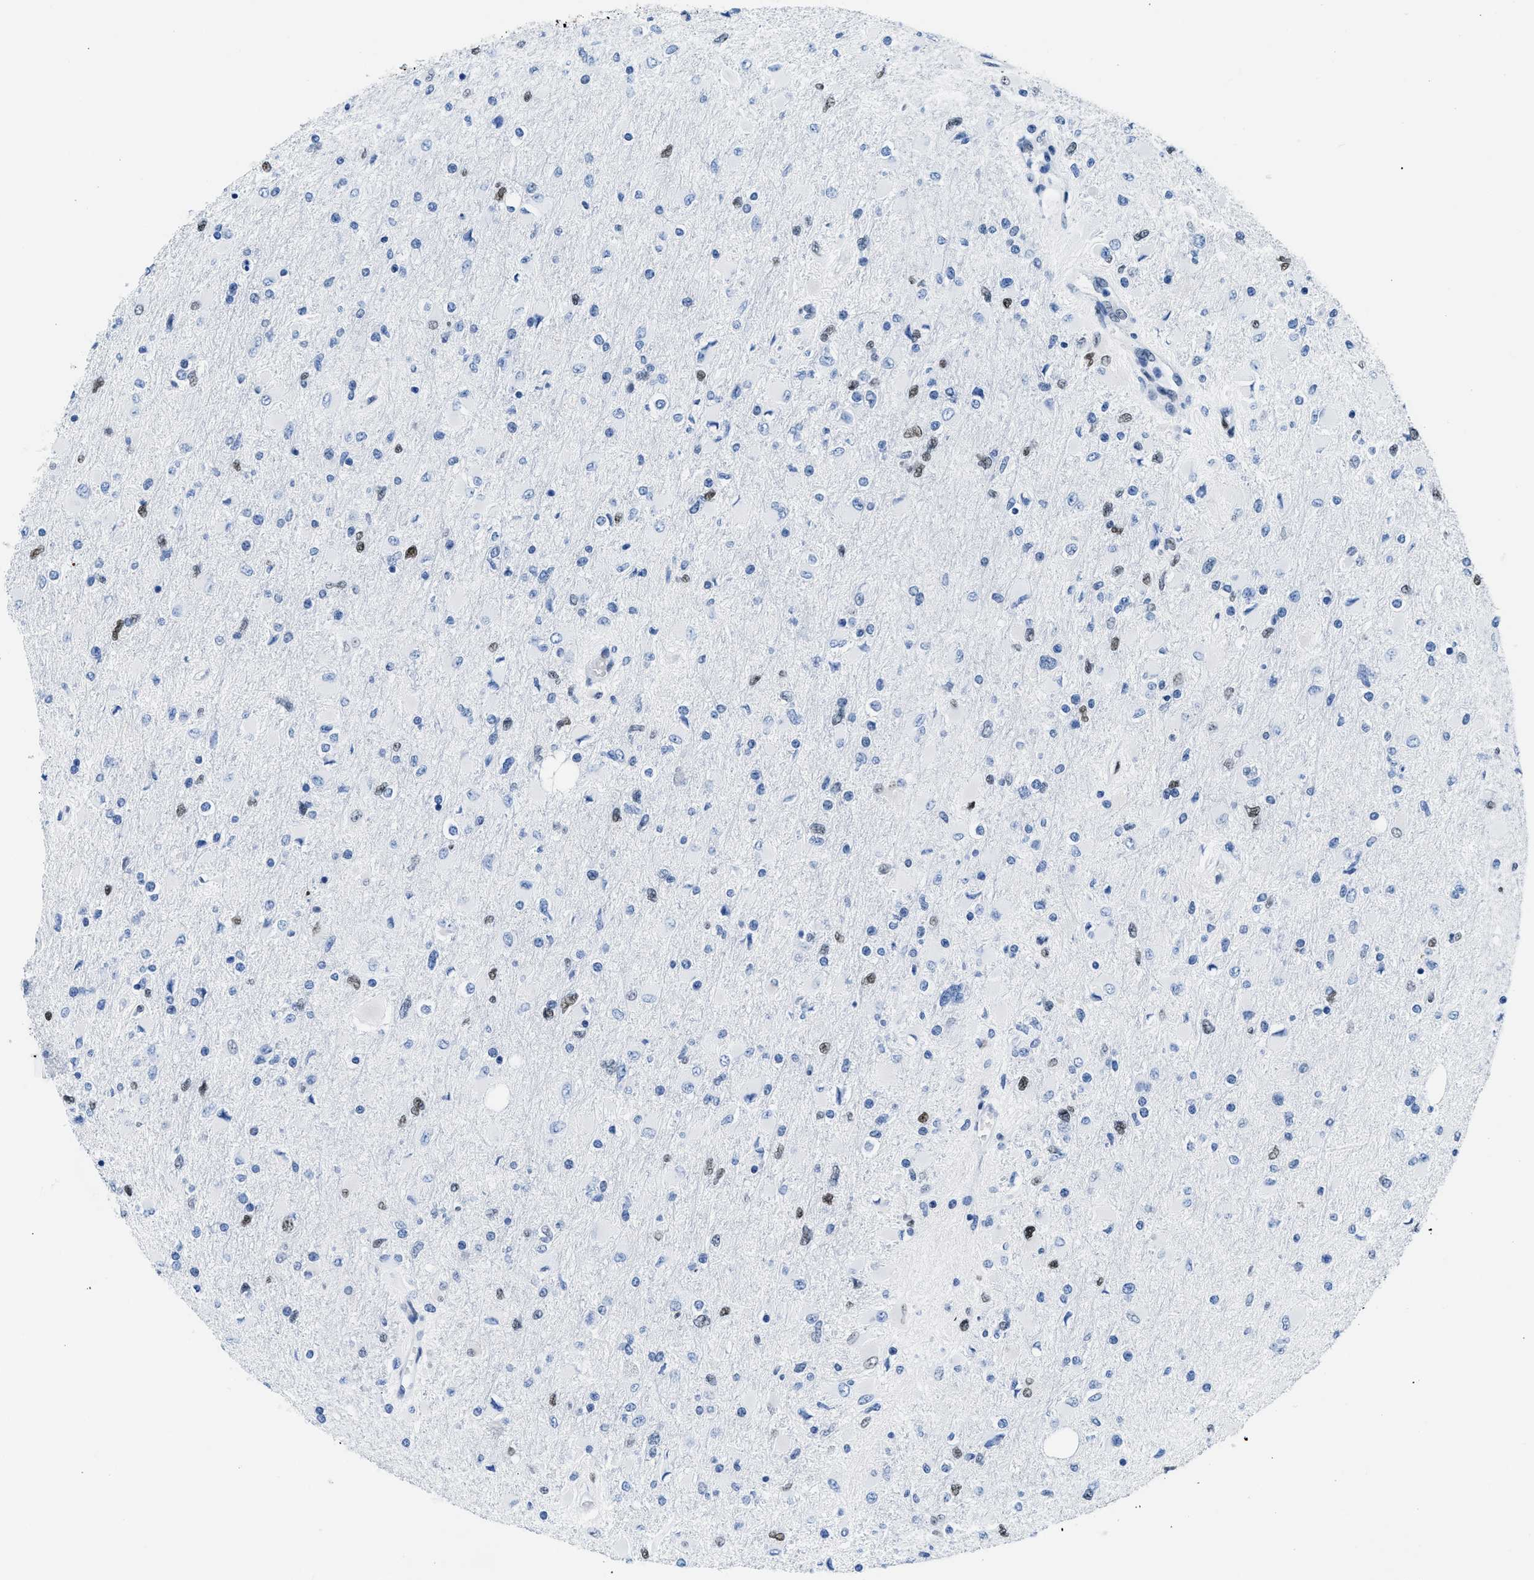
{"staining": {"intensity": "moderate", "quantity": "<25%", "location": "nuclear"}, "tissue": "glioma", "cell_type": "Tumor cells", "image_type": "cancer", "snomed": [{"axis": "morphology", "description": "Glioma, malignant, High grade"}, {"axis": "topography", "description": "Cerebral cortex"}], "caption": "A brown stain shows moderate nuclear expression of a protein in human glioma tumor cells.", "gene": "CTBP1", "patient": {"sex": "female", "age": 36}}